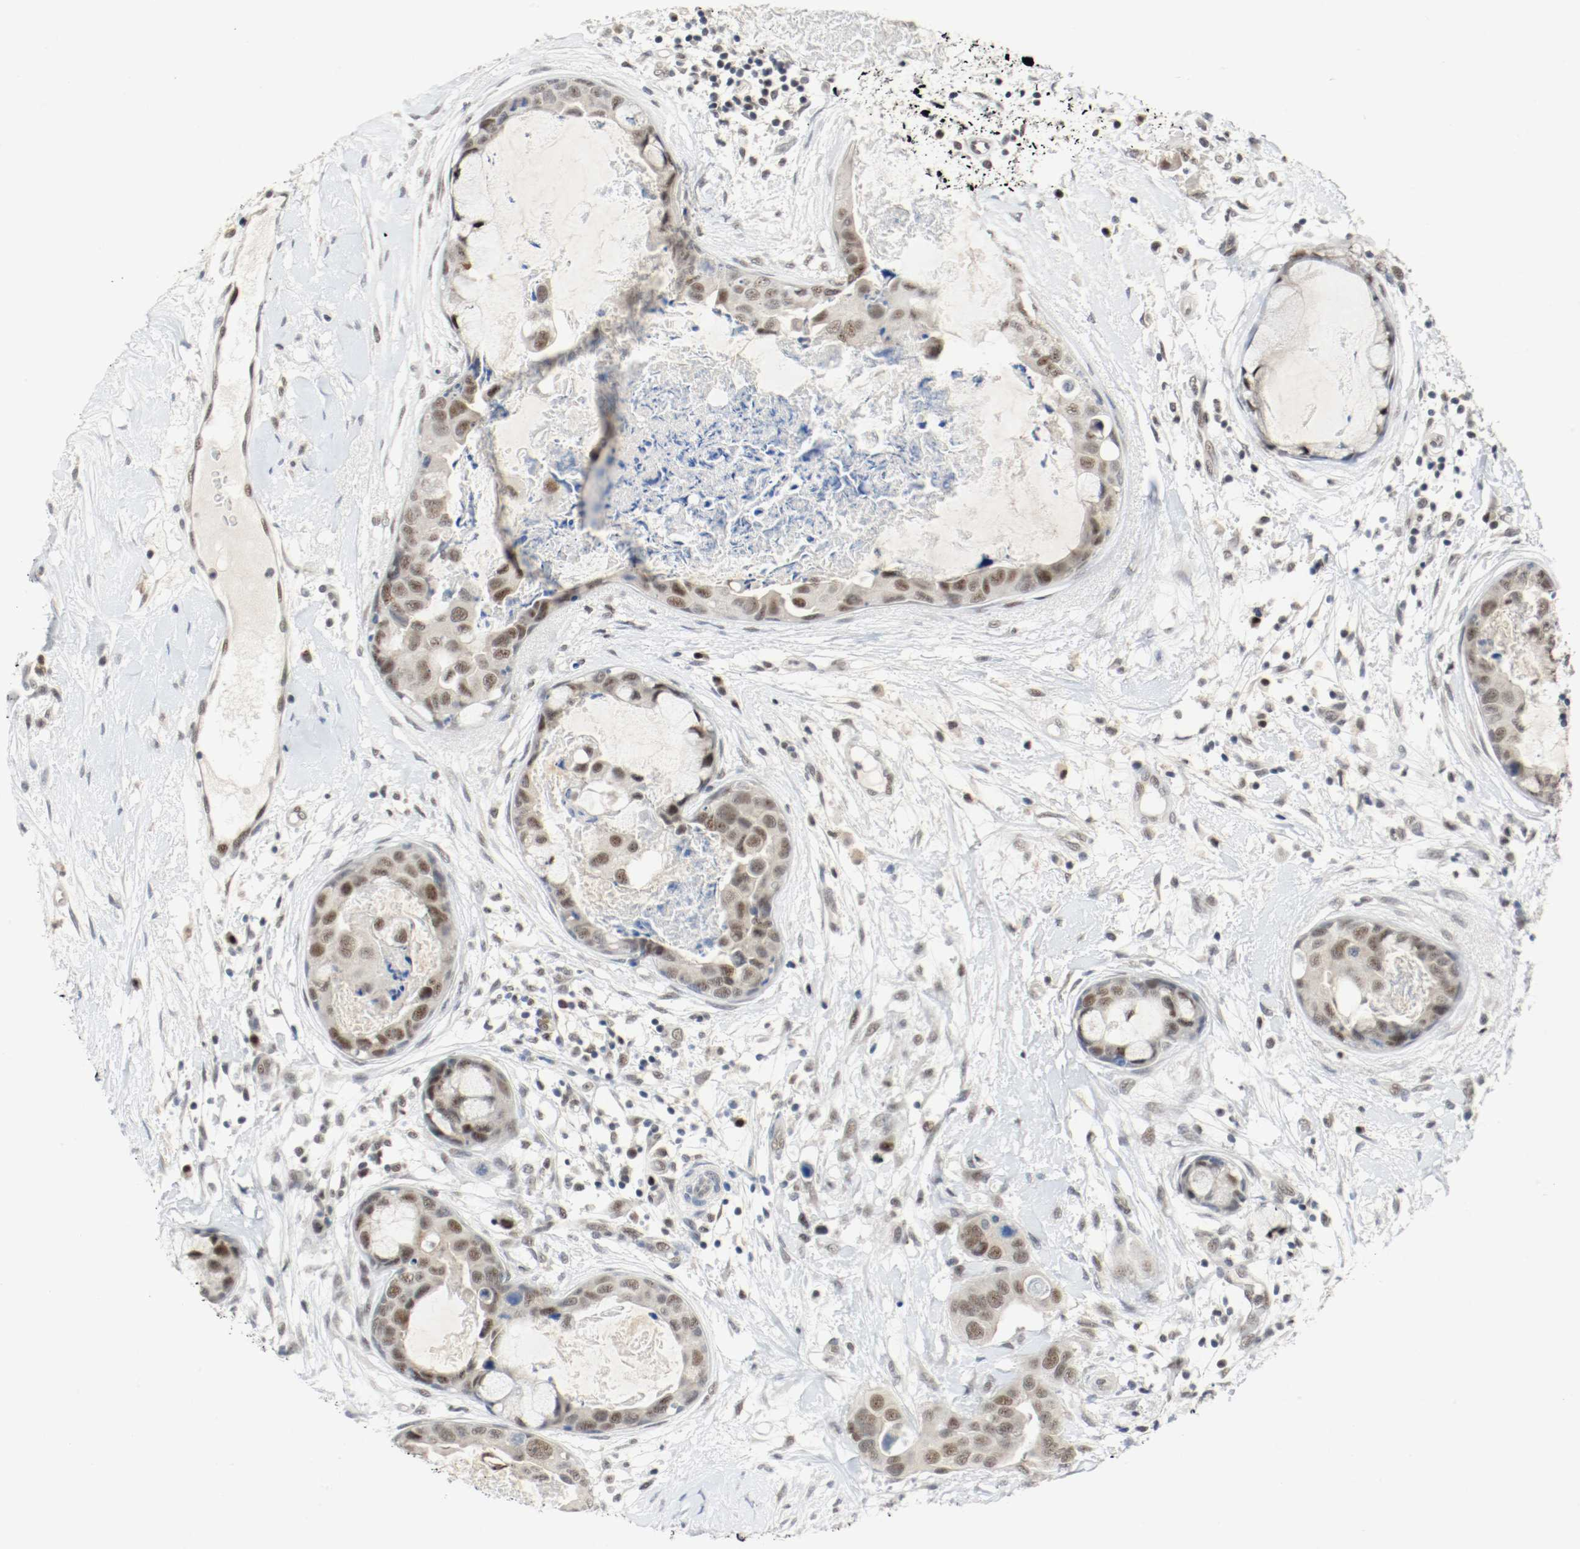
{"staining": {"intensity": "weak", "quantity": "25%-75%", "location": "nuclear"}, "tissue": "breast cancer", "cell_type": "Tumor cells", "image_type": "cancer", "snomed": [{"axis": "morphology", "description": "Duct carcinoma"}, {"axis": "topography", "description": "Breast"}], "caption": "Intraductal carcinoma (breast) stained for a protein (brown) shows weak nuclear positive positivity in about 25%-75% of tumor cells.", "gene": "ASH1L", "patient": {"sex": "female", "age": 40}}